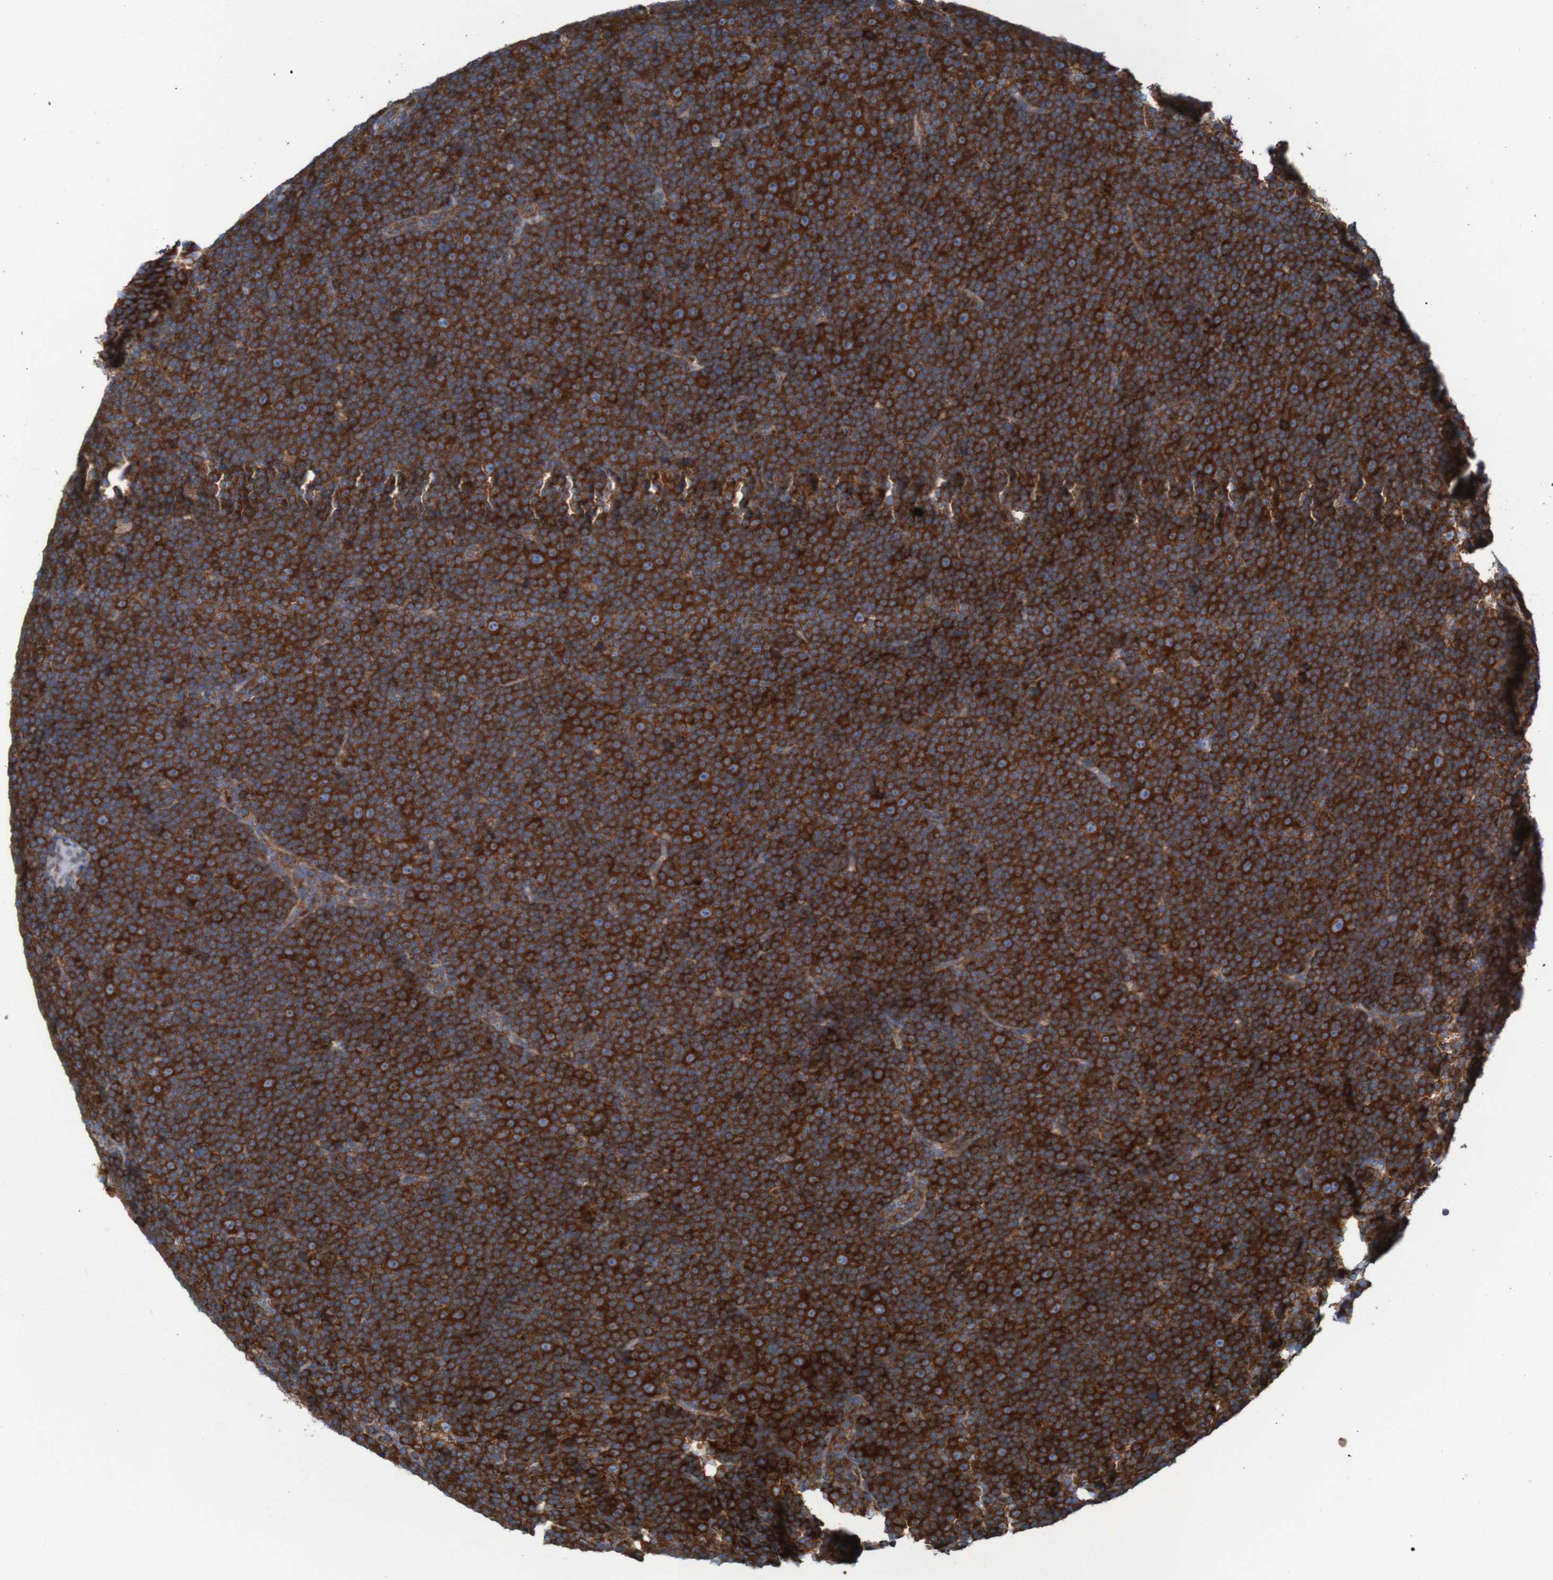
{"staining": {"intensity": "strong", "quantity": ">75%", "location": "cytoplasmic/membranous"}, "tissue": "lymphoma", "cell_type": "Tumor cells", "image_type": "cancer", "snomed": [{"axis": "morphology", "description": "Malignant lymphoma, non-Hodgkin's type, Low grade"}, {"axis": "topography", "description": "Lymph node"}], "caption": "Protein staining exhibits strong cytoplasmic/membranous positivity in approximately >75% of tumor cells in lymphoma. Using DAB (brown) and hematoxylin (blue) stains, captured at high magnification using brightfield microscopy.", "gene": "RPL10", "patient": {"sex": "female", "age": 67}}